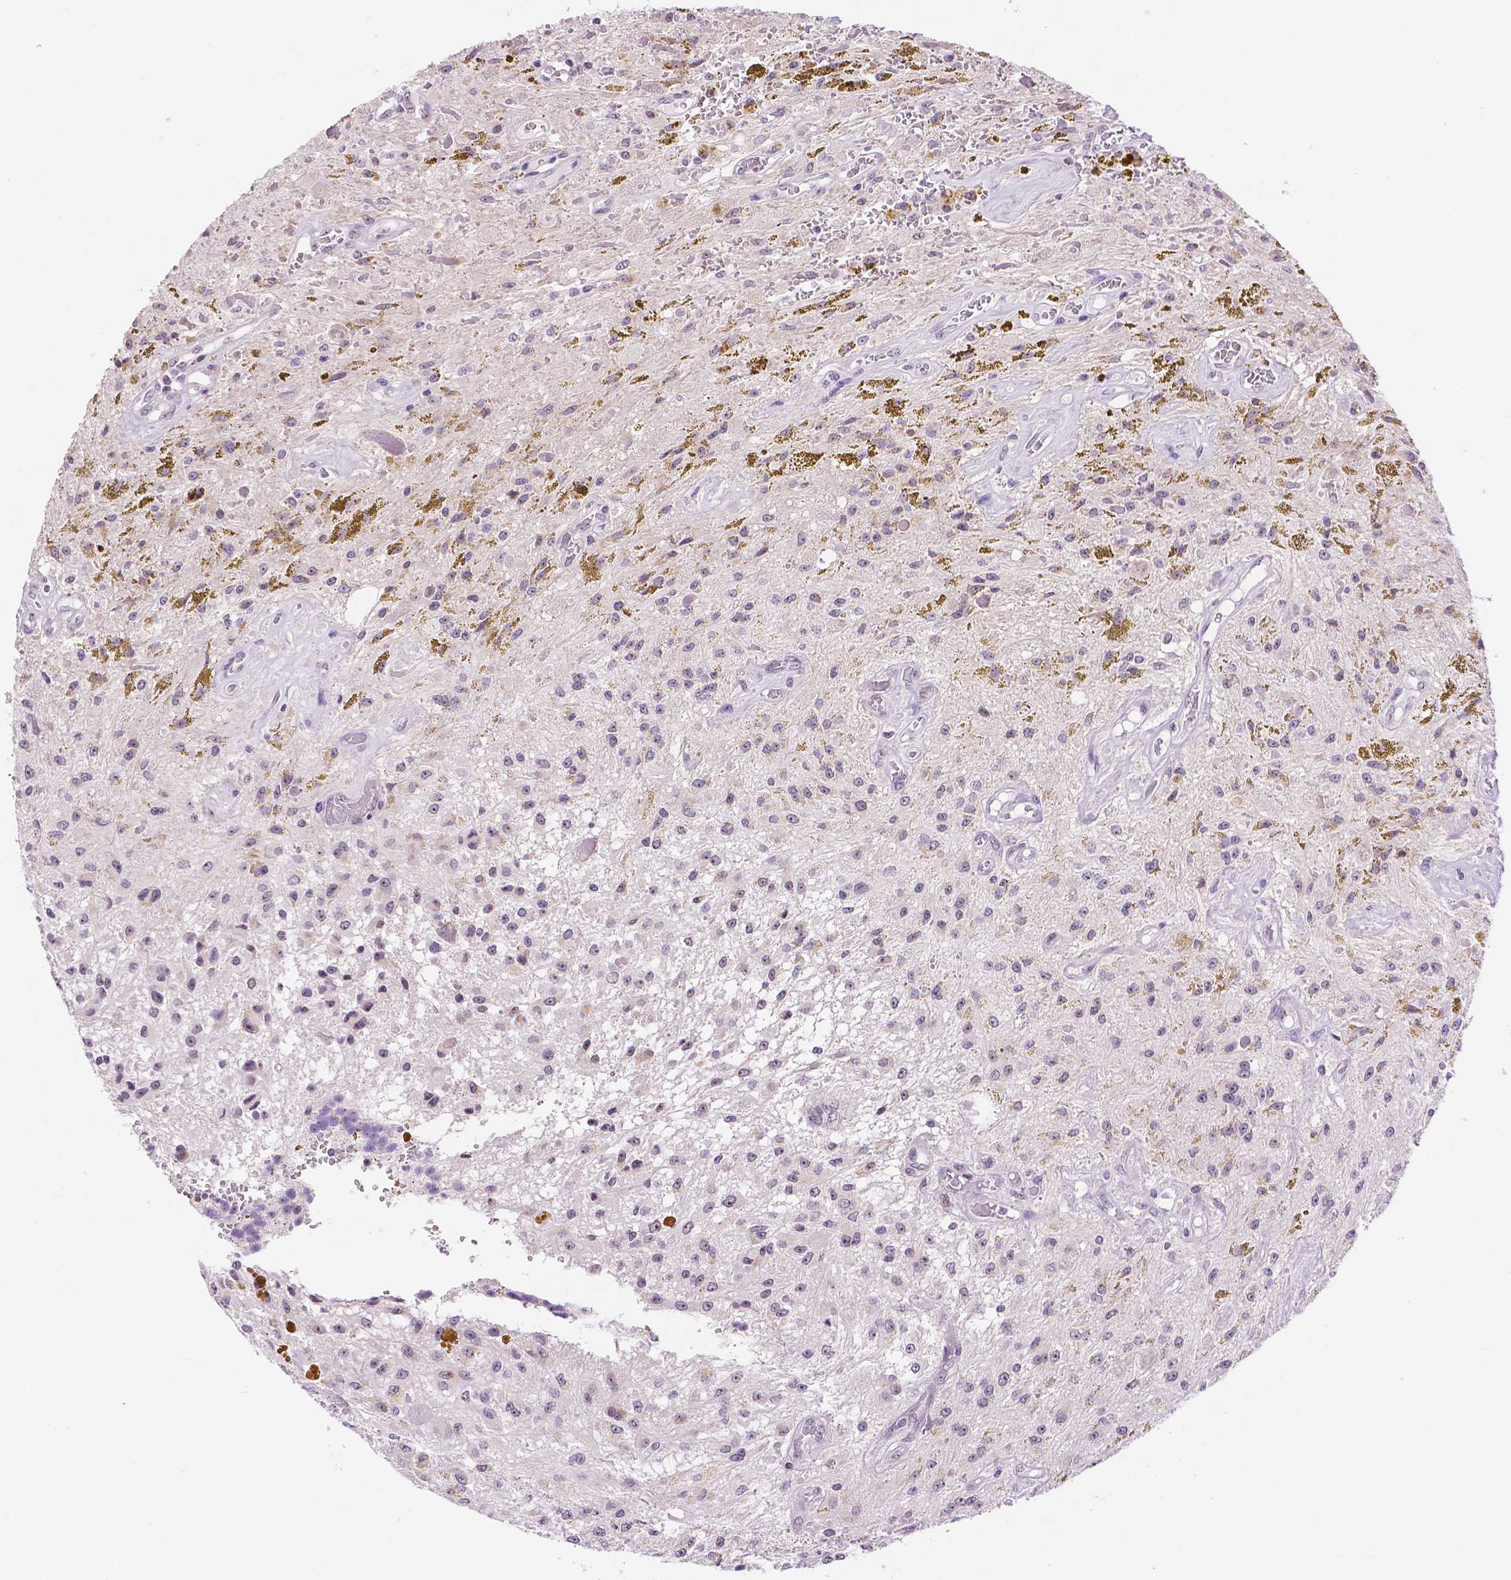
{"staining": {"intensity": "negative", "quantity": "none", "location": "none"}, "tissue": "glioma", "cell_type": "Tumor cells", "image_type": "cancer", "snomed": [{"axis": "morphology", "description": "Glioma, malignant, Low grade"}, {"axis": "topography", "description": "Cerebellum"}], "caption": "This photomicrograph is of malignant low-grade glioma stained with immunohistochemistry to label a protein in brown with the nuclei are counter-stained blue. There is no expression in tumor cells.", "gene": "NHP2", "patient": {"sex": "female", "age": 14}}